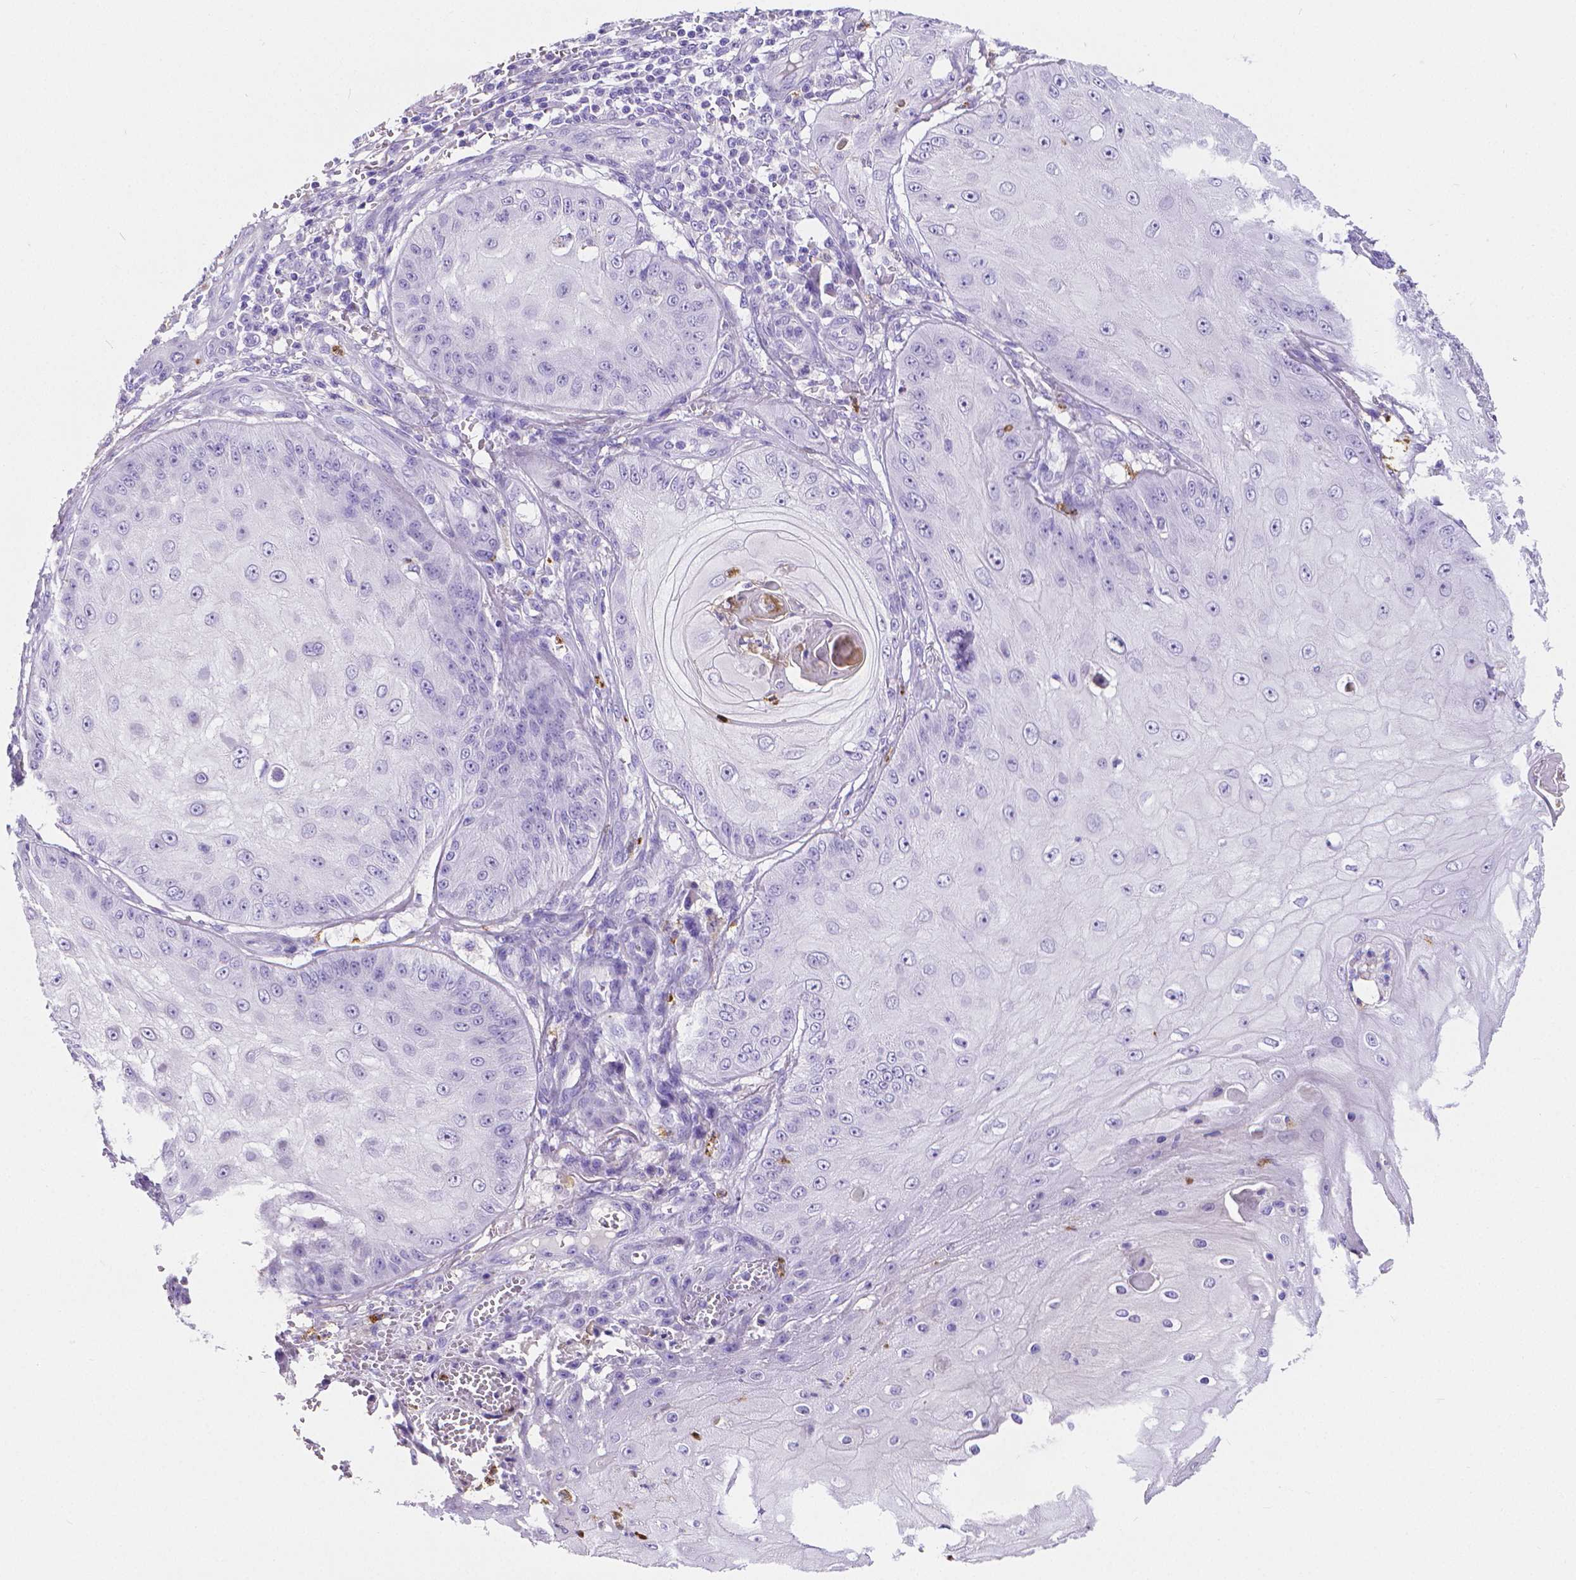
{"staining": {"intensity": "negative", "quantity": "none", "location": "none"}, "tissue": "skin cancer", "cell_type": "Tumor cells", "image_type": "cancer", "snomed": [{"axis": "morphology", "description": "Squamous cell carcinoma, NOS"}, {"axis": "topography", "description": "Skin"}], "caption": "A high-resolution histopathology image shows immunohistochemistry staining of skin squamous cell carcinoma, which reveals no significant positivity in tumor cells.", "gene": "MMP9", "patient": {"sex": "male", "age": 70}}